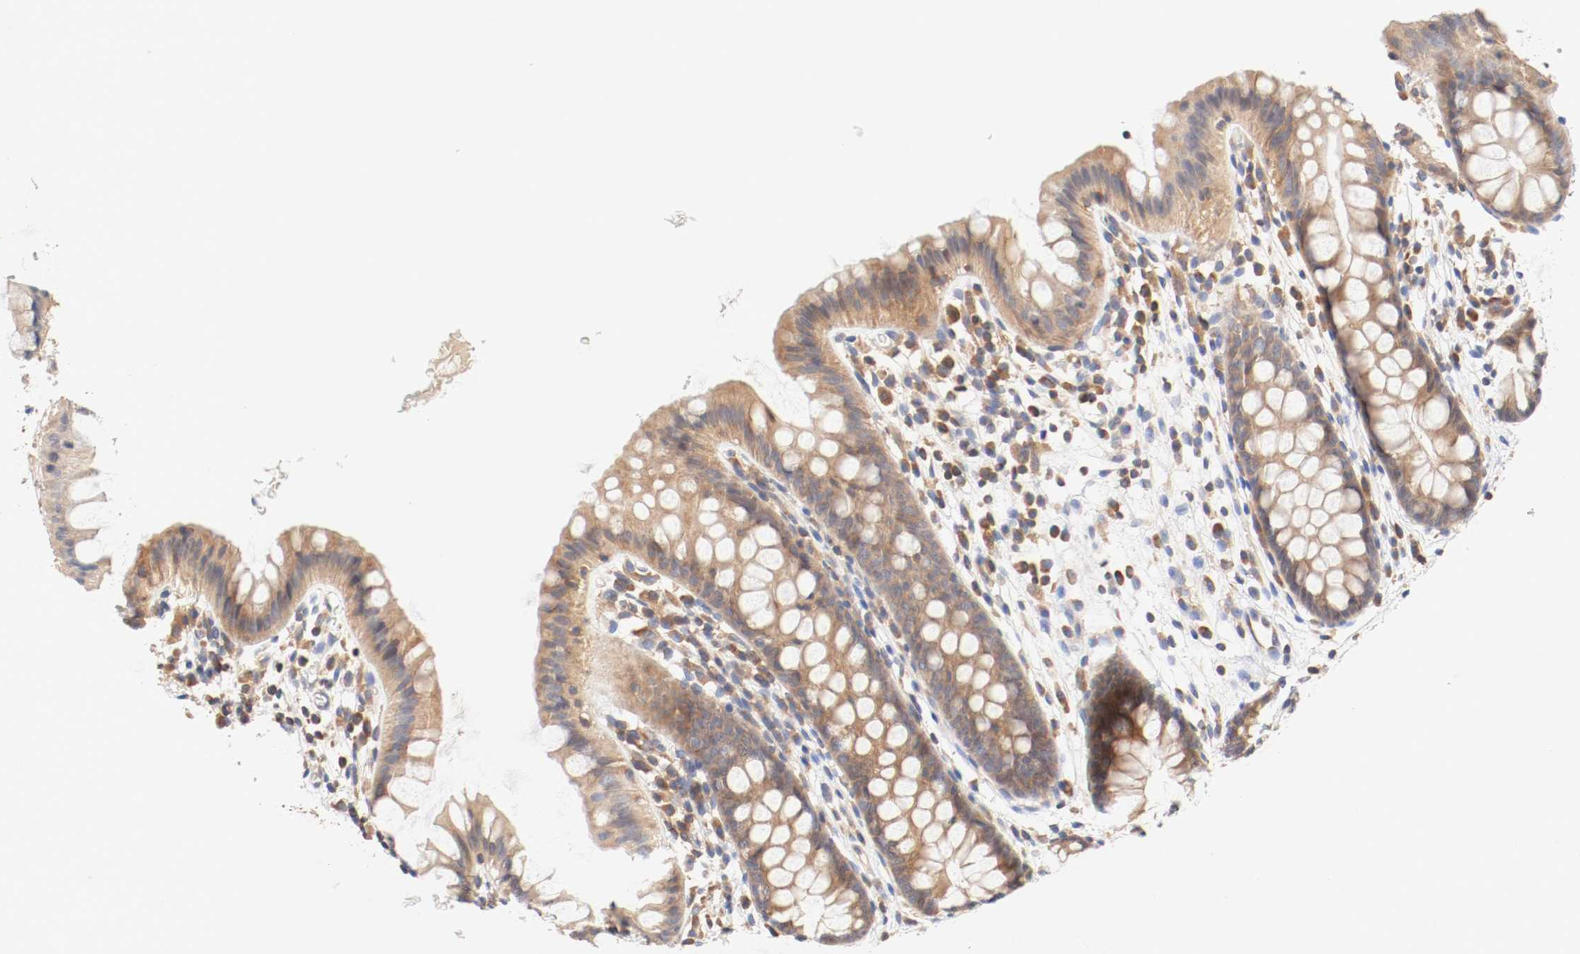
{"staining": {"intensity": "negative", "quantity": "none", "location": "none"}, "tissue": "colon", "cell_type": "Endothelial cells", "image_type": "normal", "snomed": [{"axis": "morphology", "description": "Normal tissue, NOS"}, {"axis": "topography", "description": "Smooth muscle"}, {"axis": "topography", "description": "Colon"}], "caption": "DAB (3,3'-diaminobenzidine) immunohistochemical staining of unremarkable colon exhibits no significant expression in endothelial cells.", "gene": "GIT1", "patient": {"sex": "male", "age": 67}}